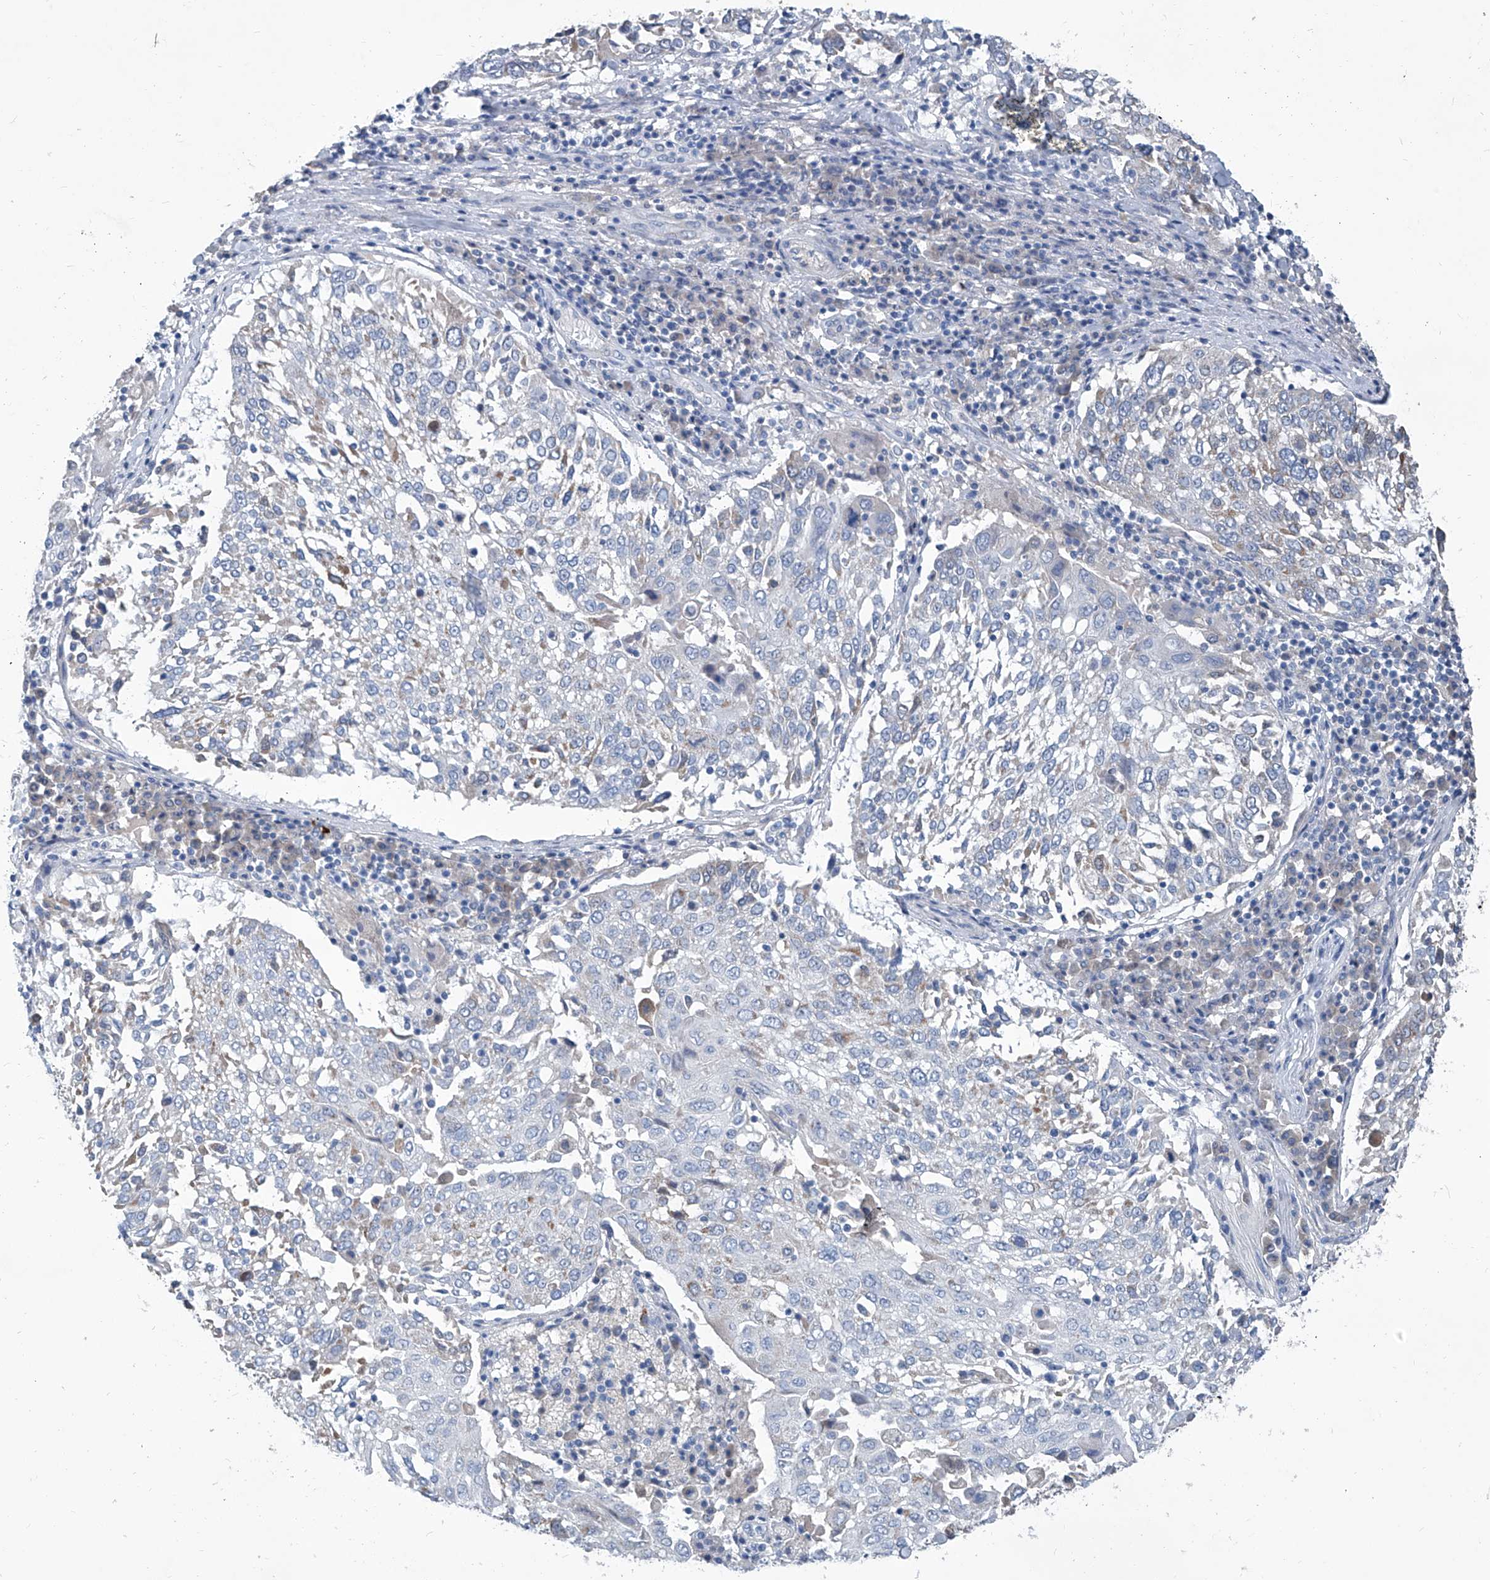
{"staining": {"intensity": "negative", "quantity": "none", "location": "none"}, "tissue": "lung cancer", "cell_type": "Tumor cells", "image_type": "cancer", "snomed": [{"axis": "morphology", "description": "Squamous cell carcinoma, NOS"}, {"axis": "topography", "description": "Lung"}], "caption": "Tumor cells show no significant positivity in lung cancer.", "gene": "MTARC1", "patient": {"sex": "male", "age": 65}}